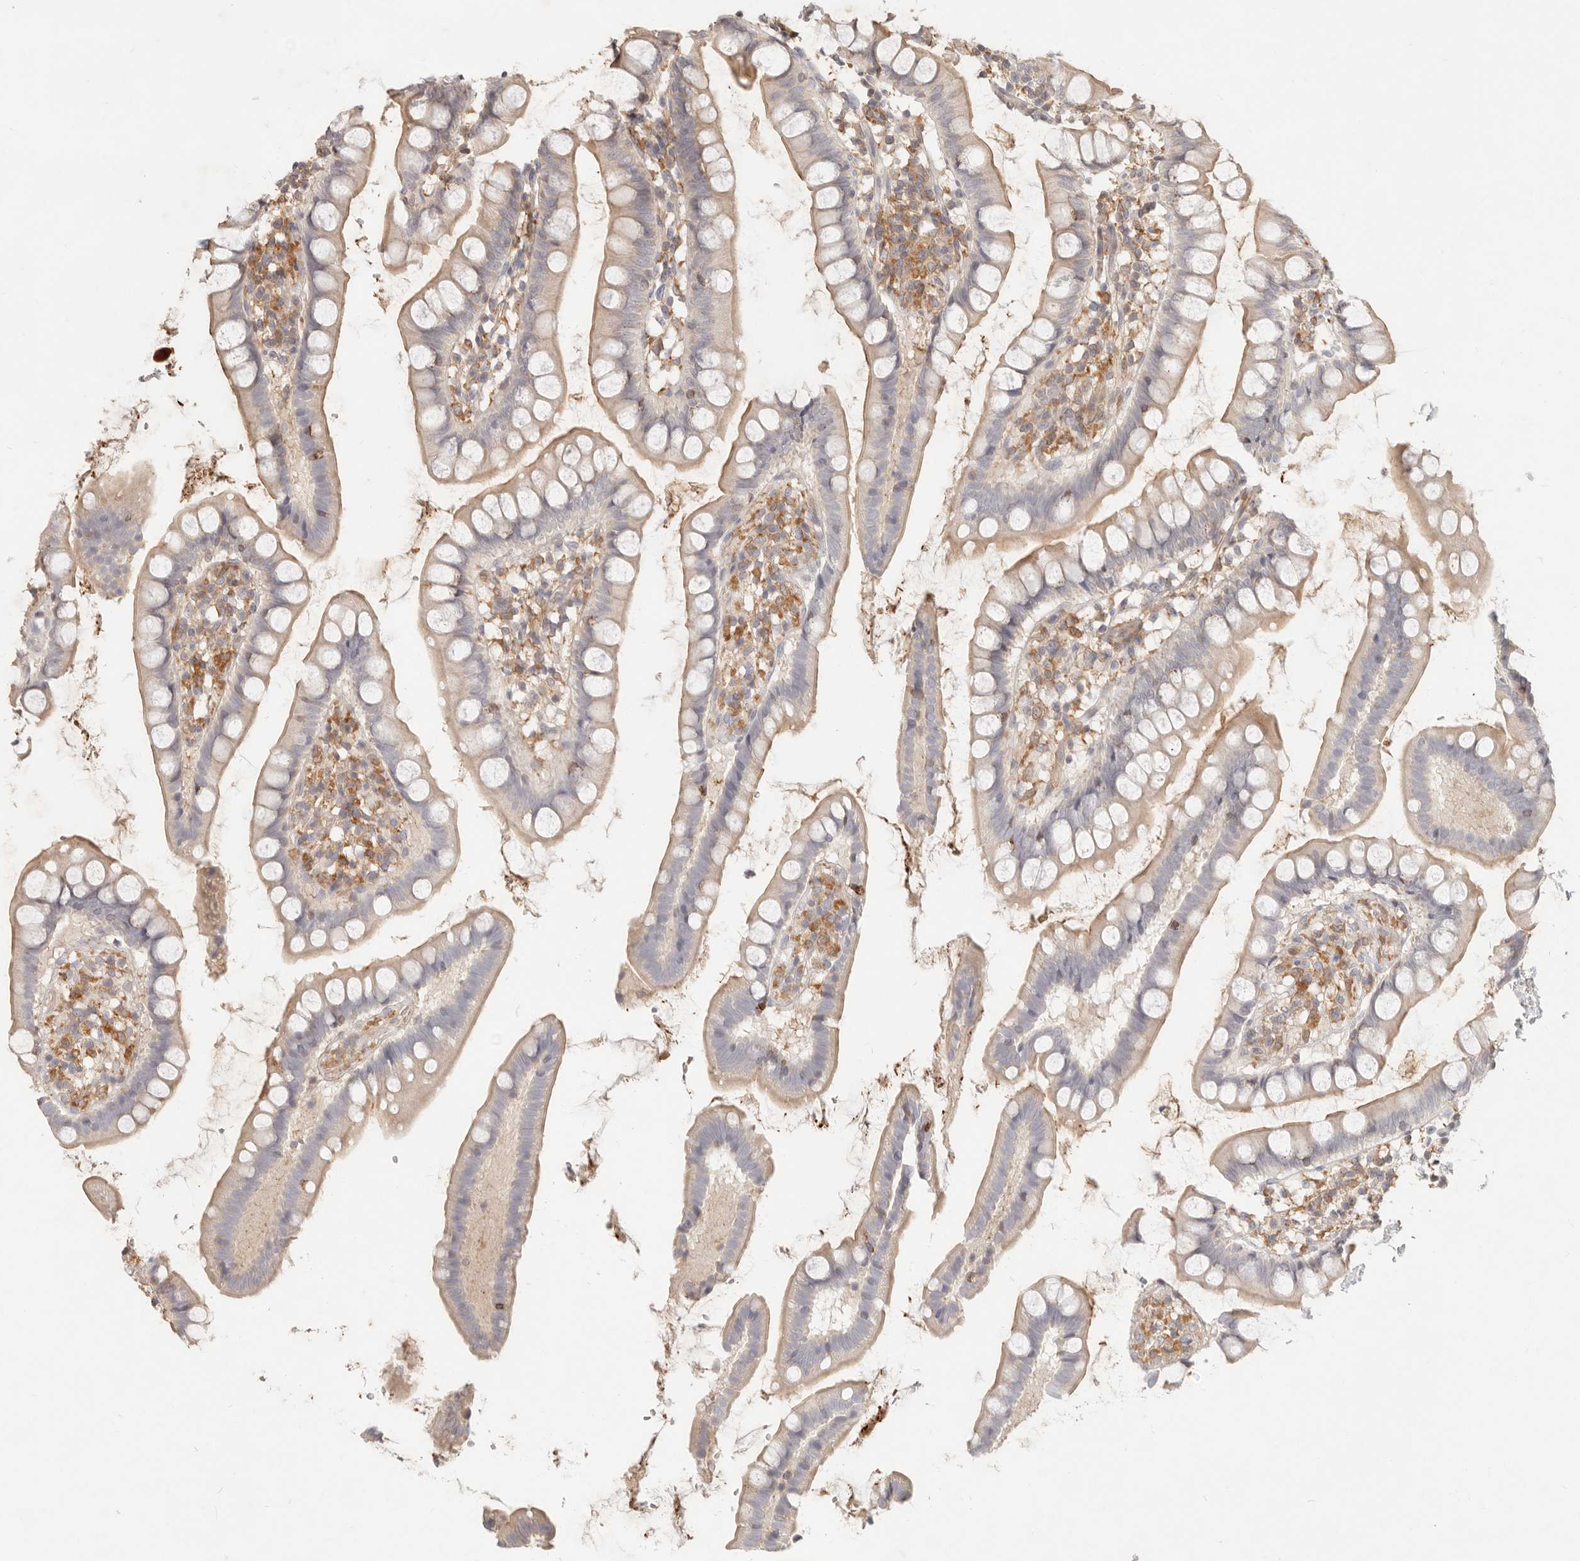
{"staining": {"intensity": "weak", "quantity": ">75%", "location": "cytoplasmic/membranous"}, "tissue": "small intestine", "cell_type": "Glandular cells", "image_type": "normal", "snomed": [{"axis": "morphology", "description": "Normal tissue, NOS"}, {"axis": "topography", "description": "Small intestine"}], "caption": "Brown immunohistochemical staining in benign human small intestine exhibits weak cytoplasmic/membranous positivity in approximately >75% of glandular cells.", "gene": "NECAP2", "patient": {"sex": "female", "age": 84}}